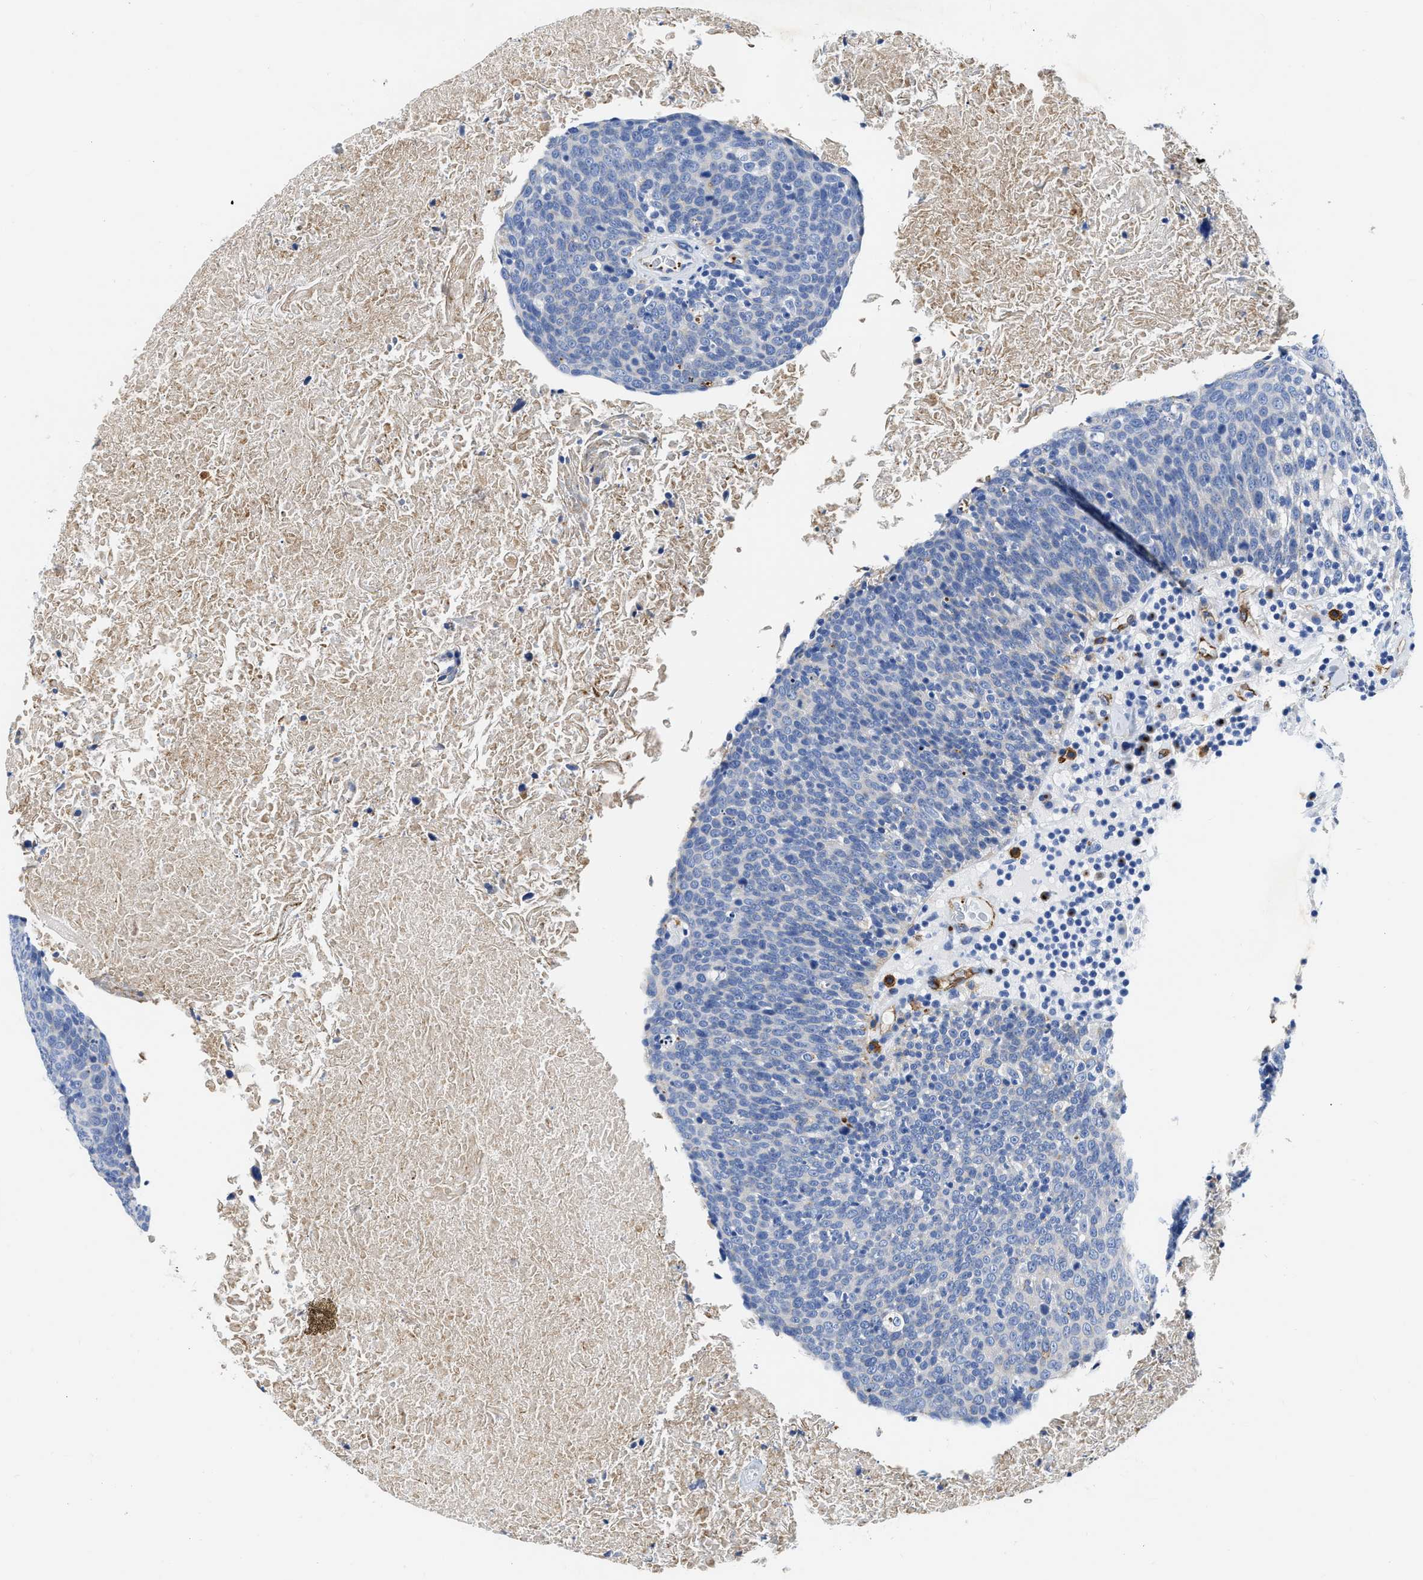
{"staining": {"intensity": "negative", "quantity": "none", "location": "none"}, "tissue": "head and neck cancer", "cell_type": "Tumor cells", "image_type": "cancer", "snomed": [{"axis": "morphology", "description": "Squamous cell carcinoma, NOS"}, {"axis": "morphology", "description": "Squamous cell carcinoma, metastatic, NOS"}, {"axis": "topography", "description": "Lymph node"}, {"axis": "topography", "description": "Head-Neck"}], "caption": "A high-resolution photomicrograph shows immunohistochemistry (IHC) staining of head and neck cancer, which shows no significant expression in tumor cells.", "gene": "TVP23B", "patient": {"sex": "male", "age": 62}}